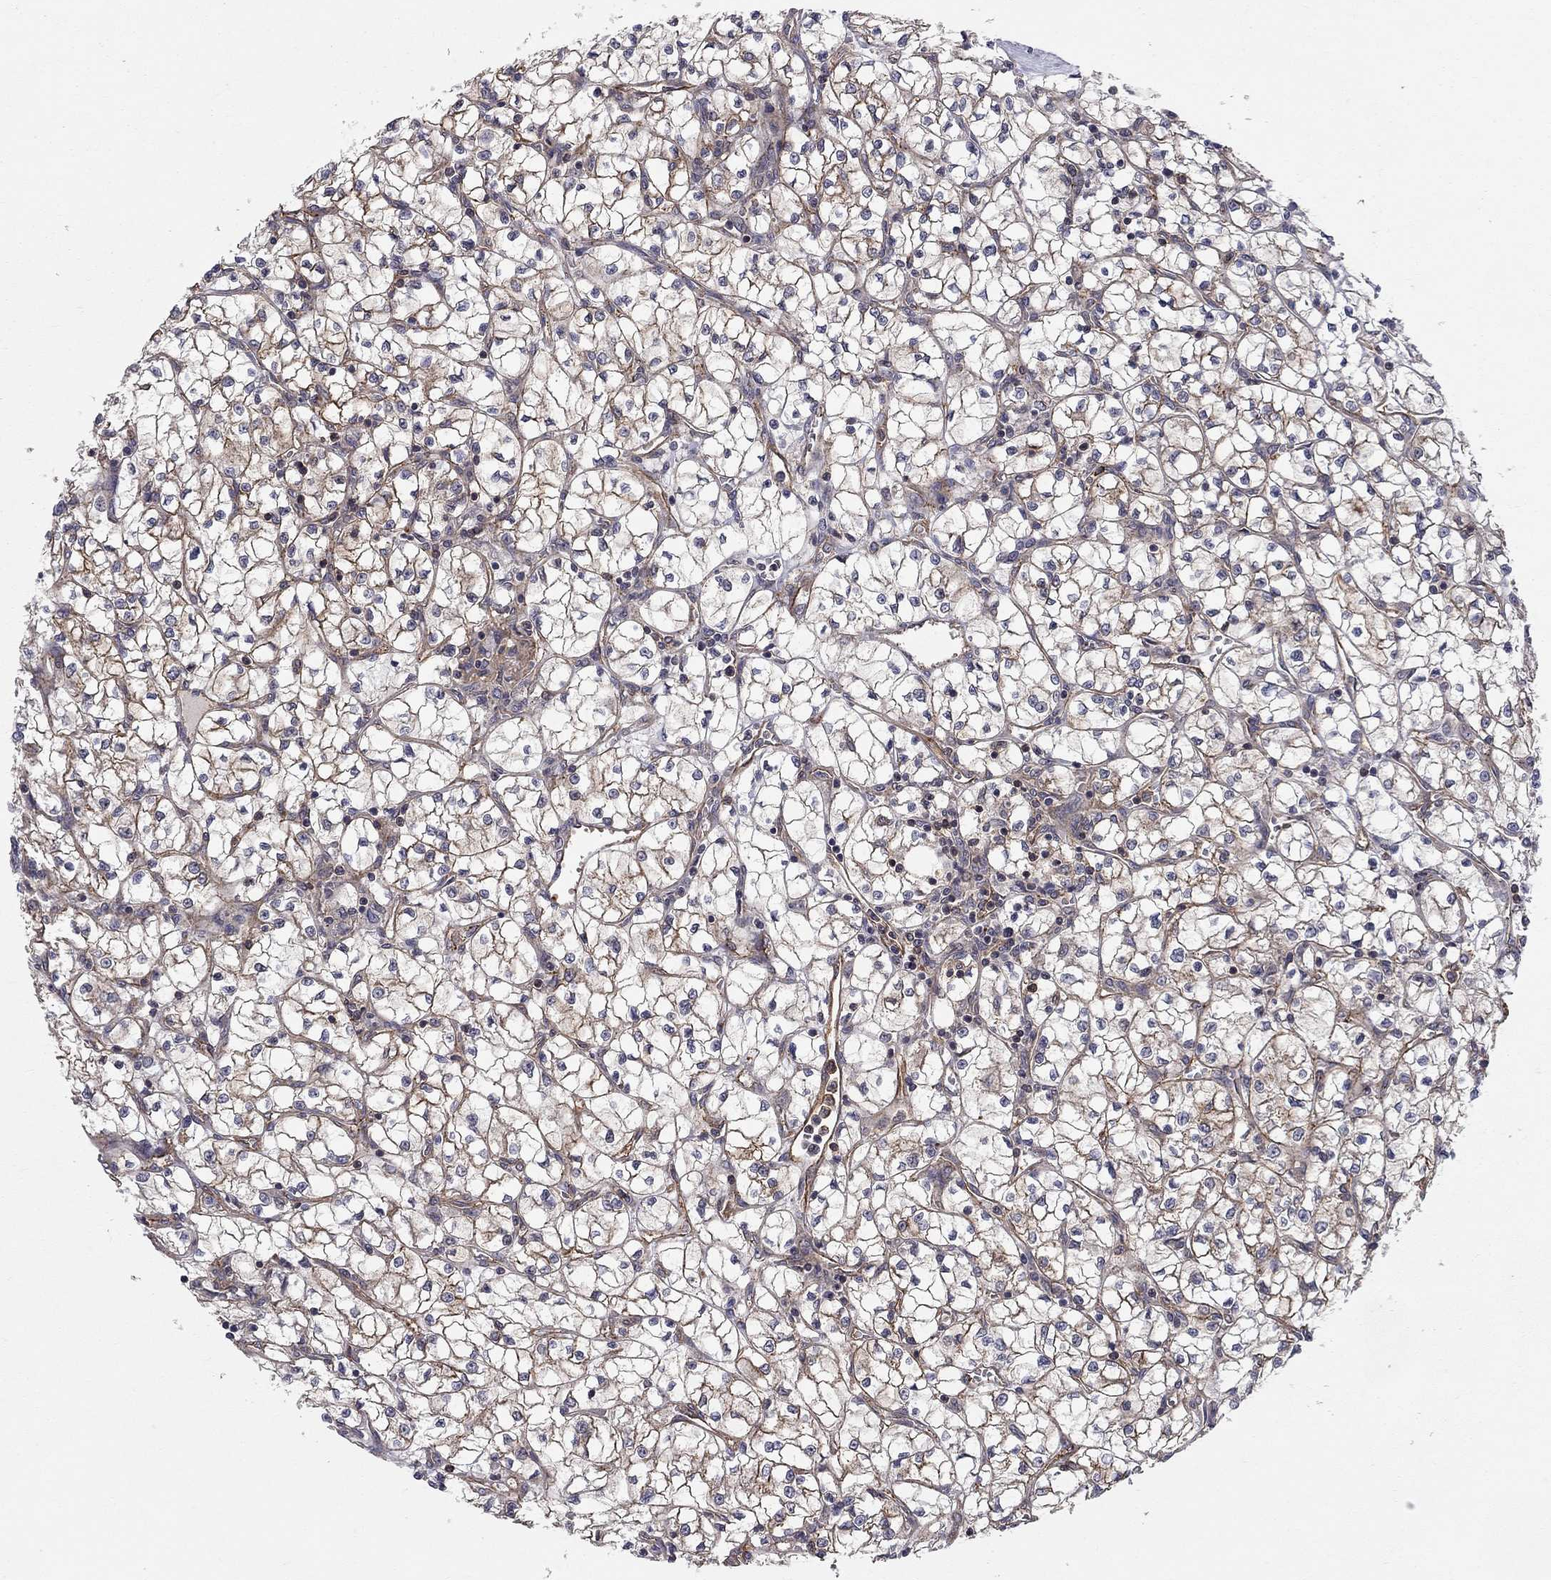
{"staining": {"intensity": "moderate", "quantity": "25%-75%", "location": "cytoplasmic/membranous"}, "tissue": "renal cancer", "cell_type": "Tumor cells", "image_type": "cancer", "snomed": [{"axis": "morphology", "description": "Adenocarcinoma, NOS"}, {"axis": "topography", "description": "Kidney"}], "caption": "Renal adenocarcinoma stained for a protein (brown) exhibits moderate cytoplasmic/membranous positive positivity in approximately 25%-75% of tumor cells.", "gene": "RASEF", "patient": {"sex": "female", "age": 64}}